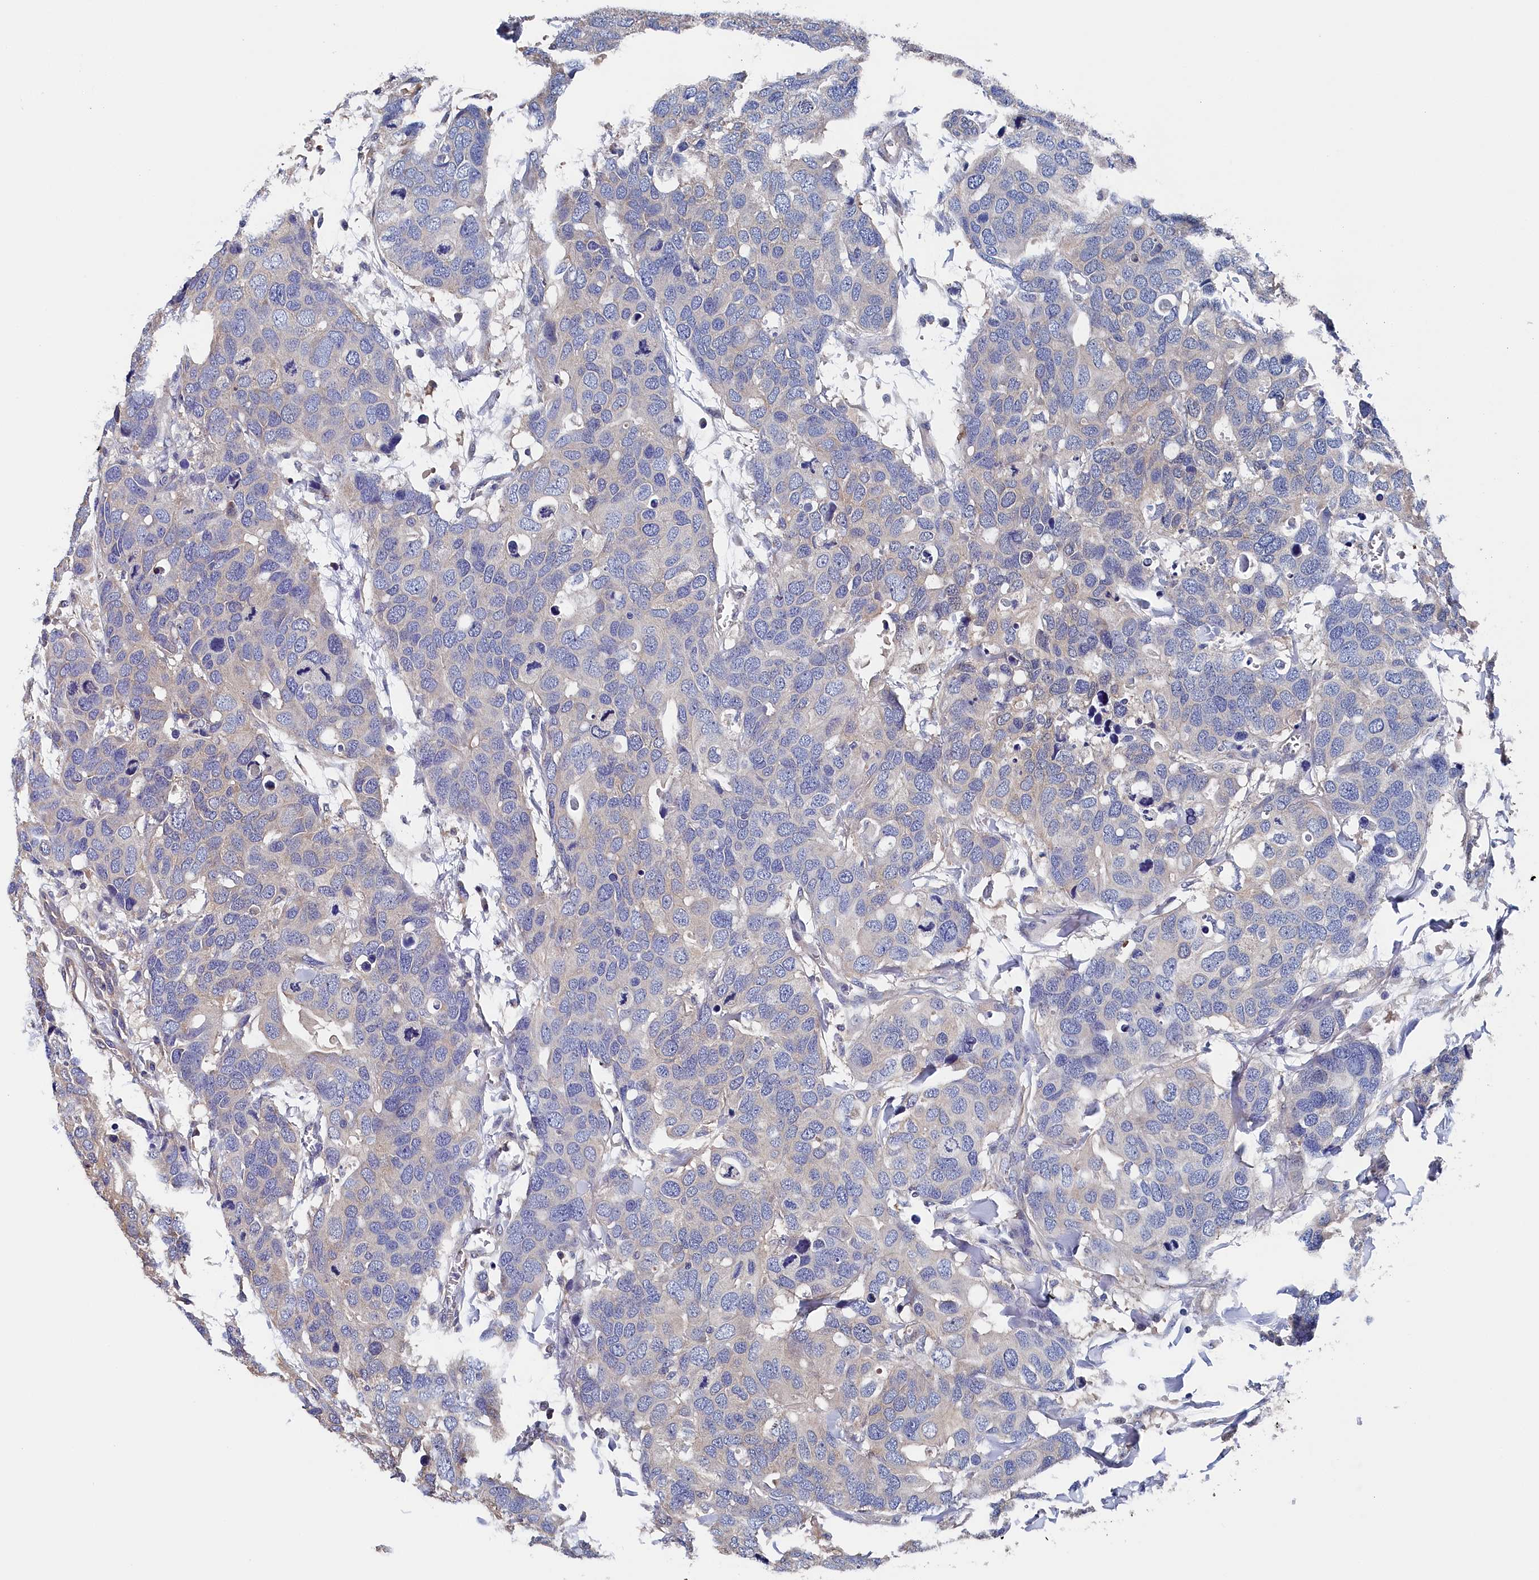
{"staining": {"intensity": "negative", "quantity": "none", "location": "none"}, "tissue": "breast cancer", "cell_type": "Tumor cells", "image_type": "cancer", "snomed": [{"axis": "morphology", "description": "Duct carcinoma"}, {"axis": "topography", "description": "Breast"}], "caption": "High magnification brightfield microscopy of breast cancer stained with DAB (3,3'-diaminobenzidine) (brown) and counterstained with hematoxylin (blue): tumor cells show no significant expression.", "gene": "BHMT", "patient": {"sex": "female", "age": 83}}